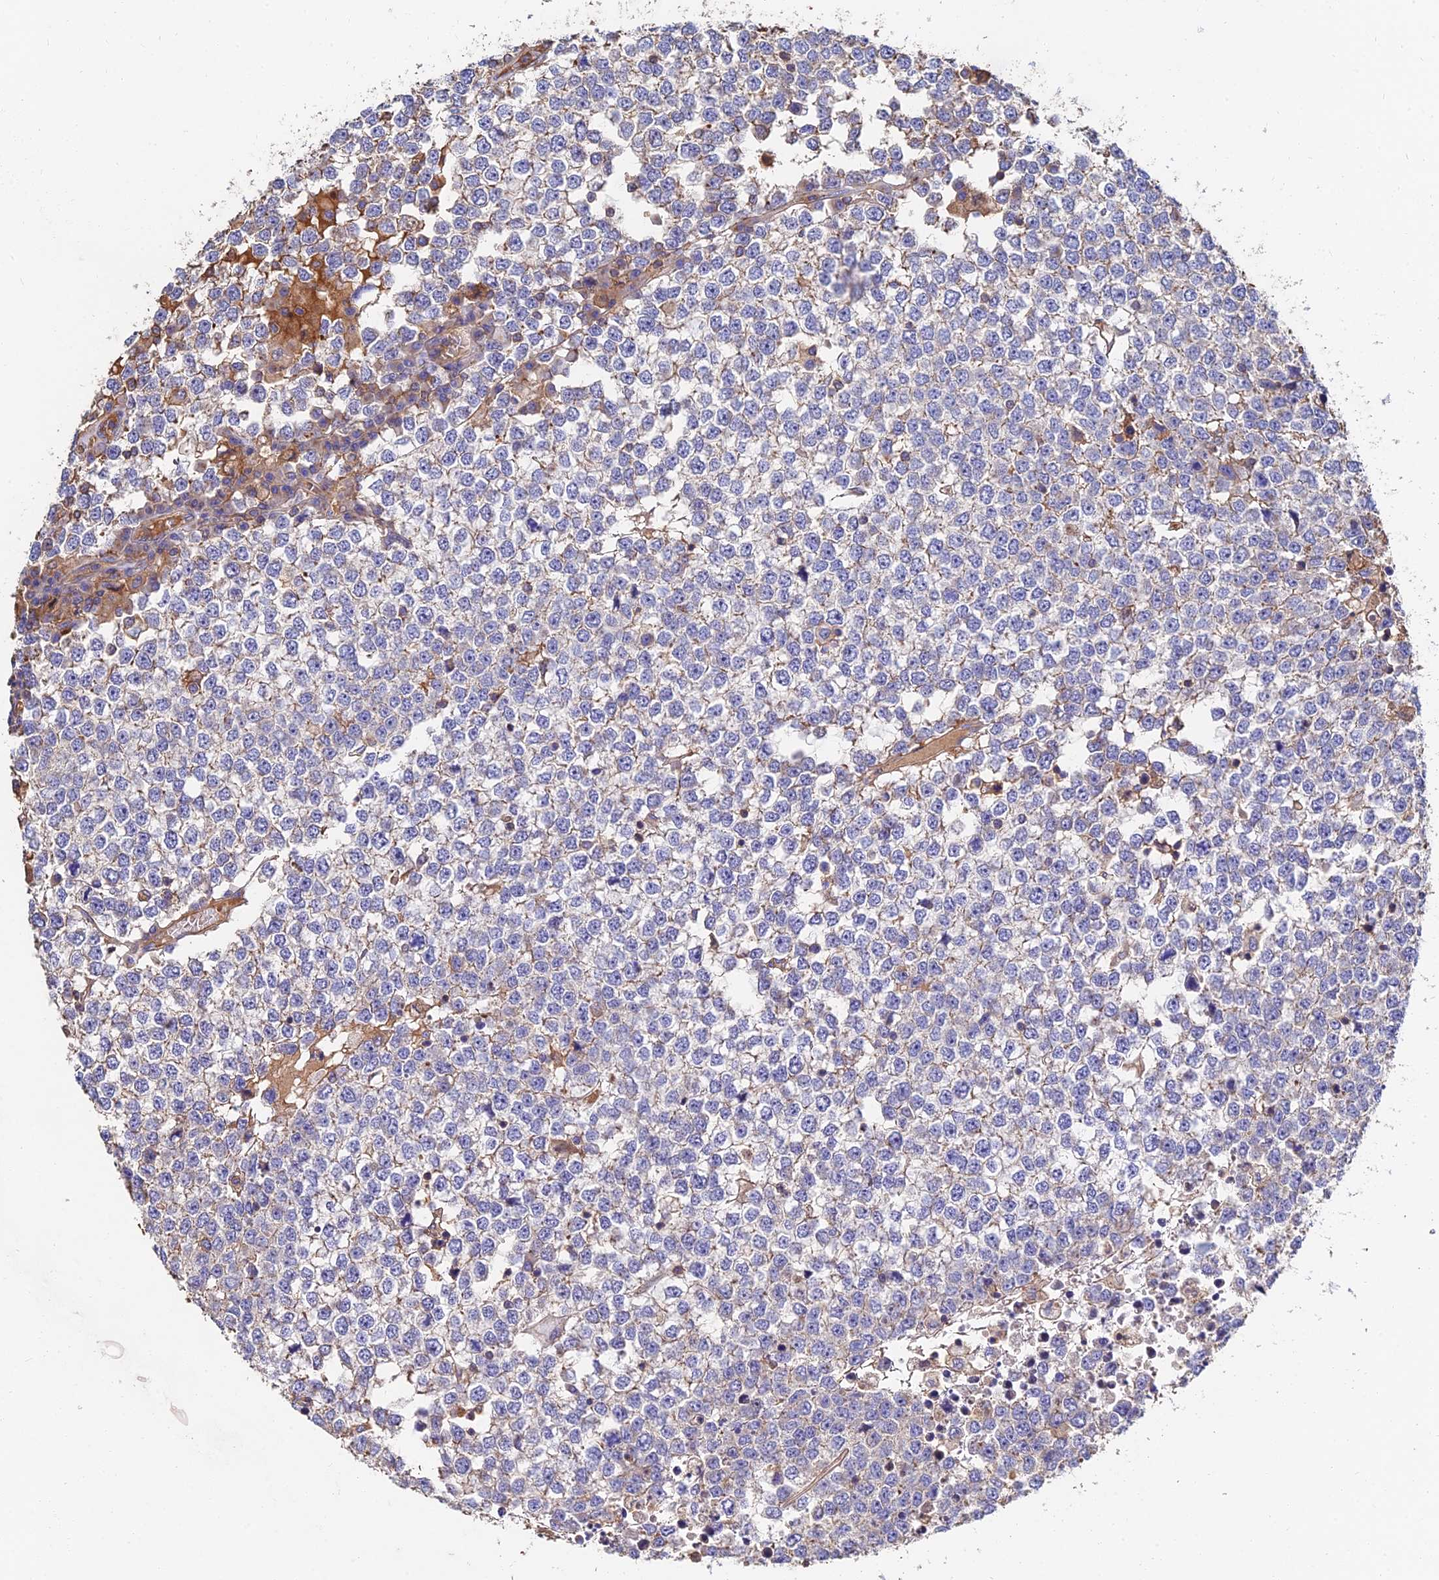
{"staining": {"intensity": "weak", "quantity": "25%-75%", "location": "cytoplasmic/membranous"}, "tissue": "testis cancer", "cell_type": "Tumor cells", "image_type": "cancer", "snomed": [{"axis": "morphology", "description": "Seminoma, NOS"}, {"axis": "topography", "description": "Testis"}], "caption": "This is a photomicrograph of IHC staining of seminoma (testis), which shows weak expression in the cytoplasmic/membranous of tumor cells.", "gene": "EXT1", "patient": {"sex": "male", "age": 65}}